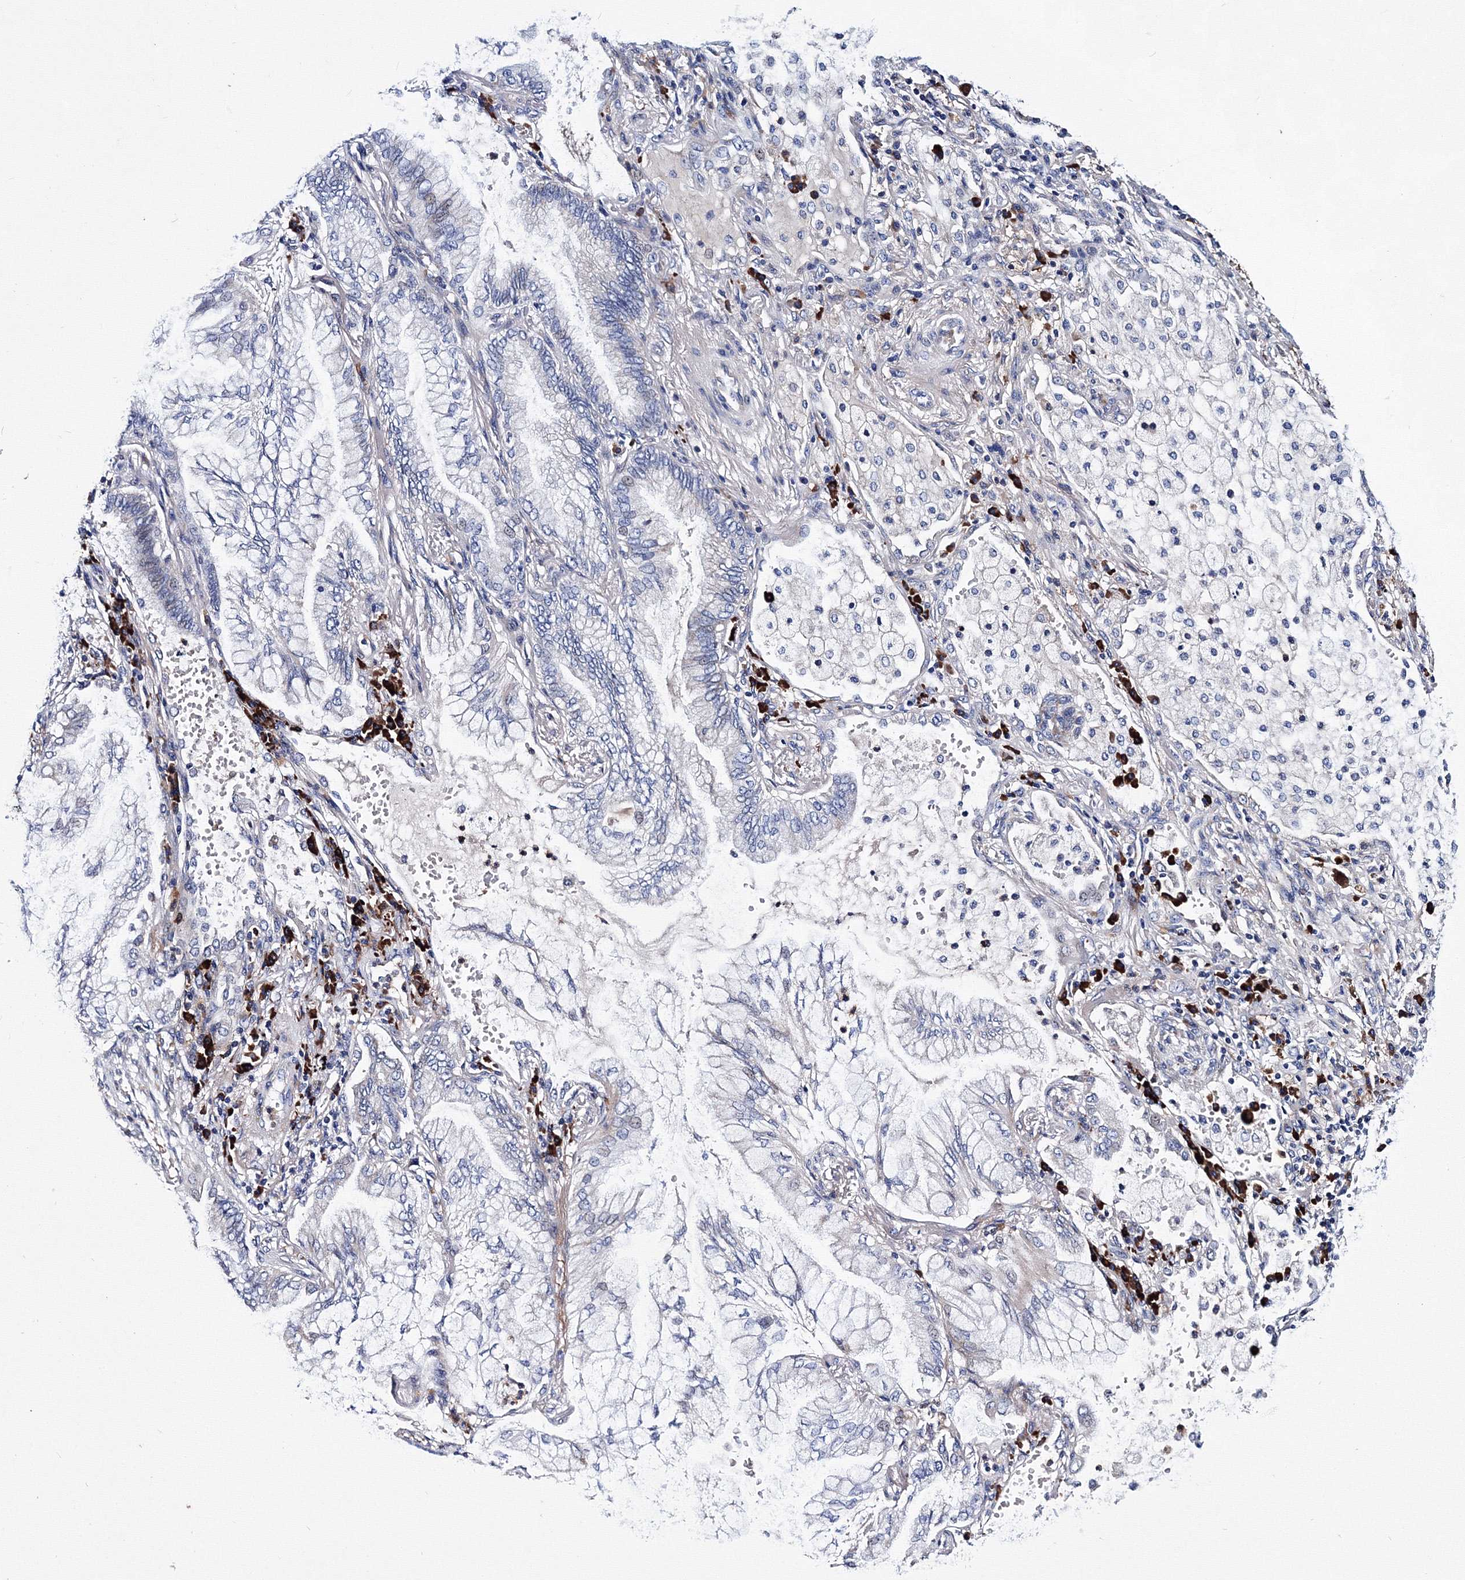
{"staining": {"intensity": "negative", "quantity": "none", "location": "none"}, "tissue": "lung cancer", "cell_type": "Tumor cells", "image_type": "cancer", "snomed": [{"axis": "morphology", "description": "Adenocarcinoma, NOS"}, {"axis": "topography", "description": "Lung"}], "caption": "A histopathology image of lung cancer stained for a protein exhibits no brown staining in tumor cells.", "gene": "TRPM2", "patient": {"sex": "female", "age": 70}}